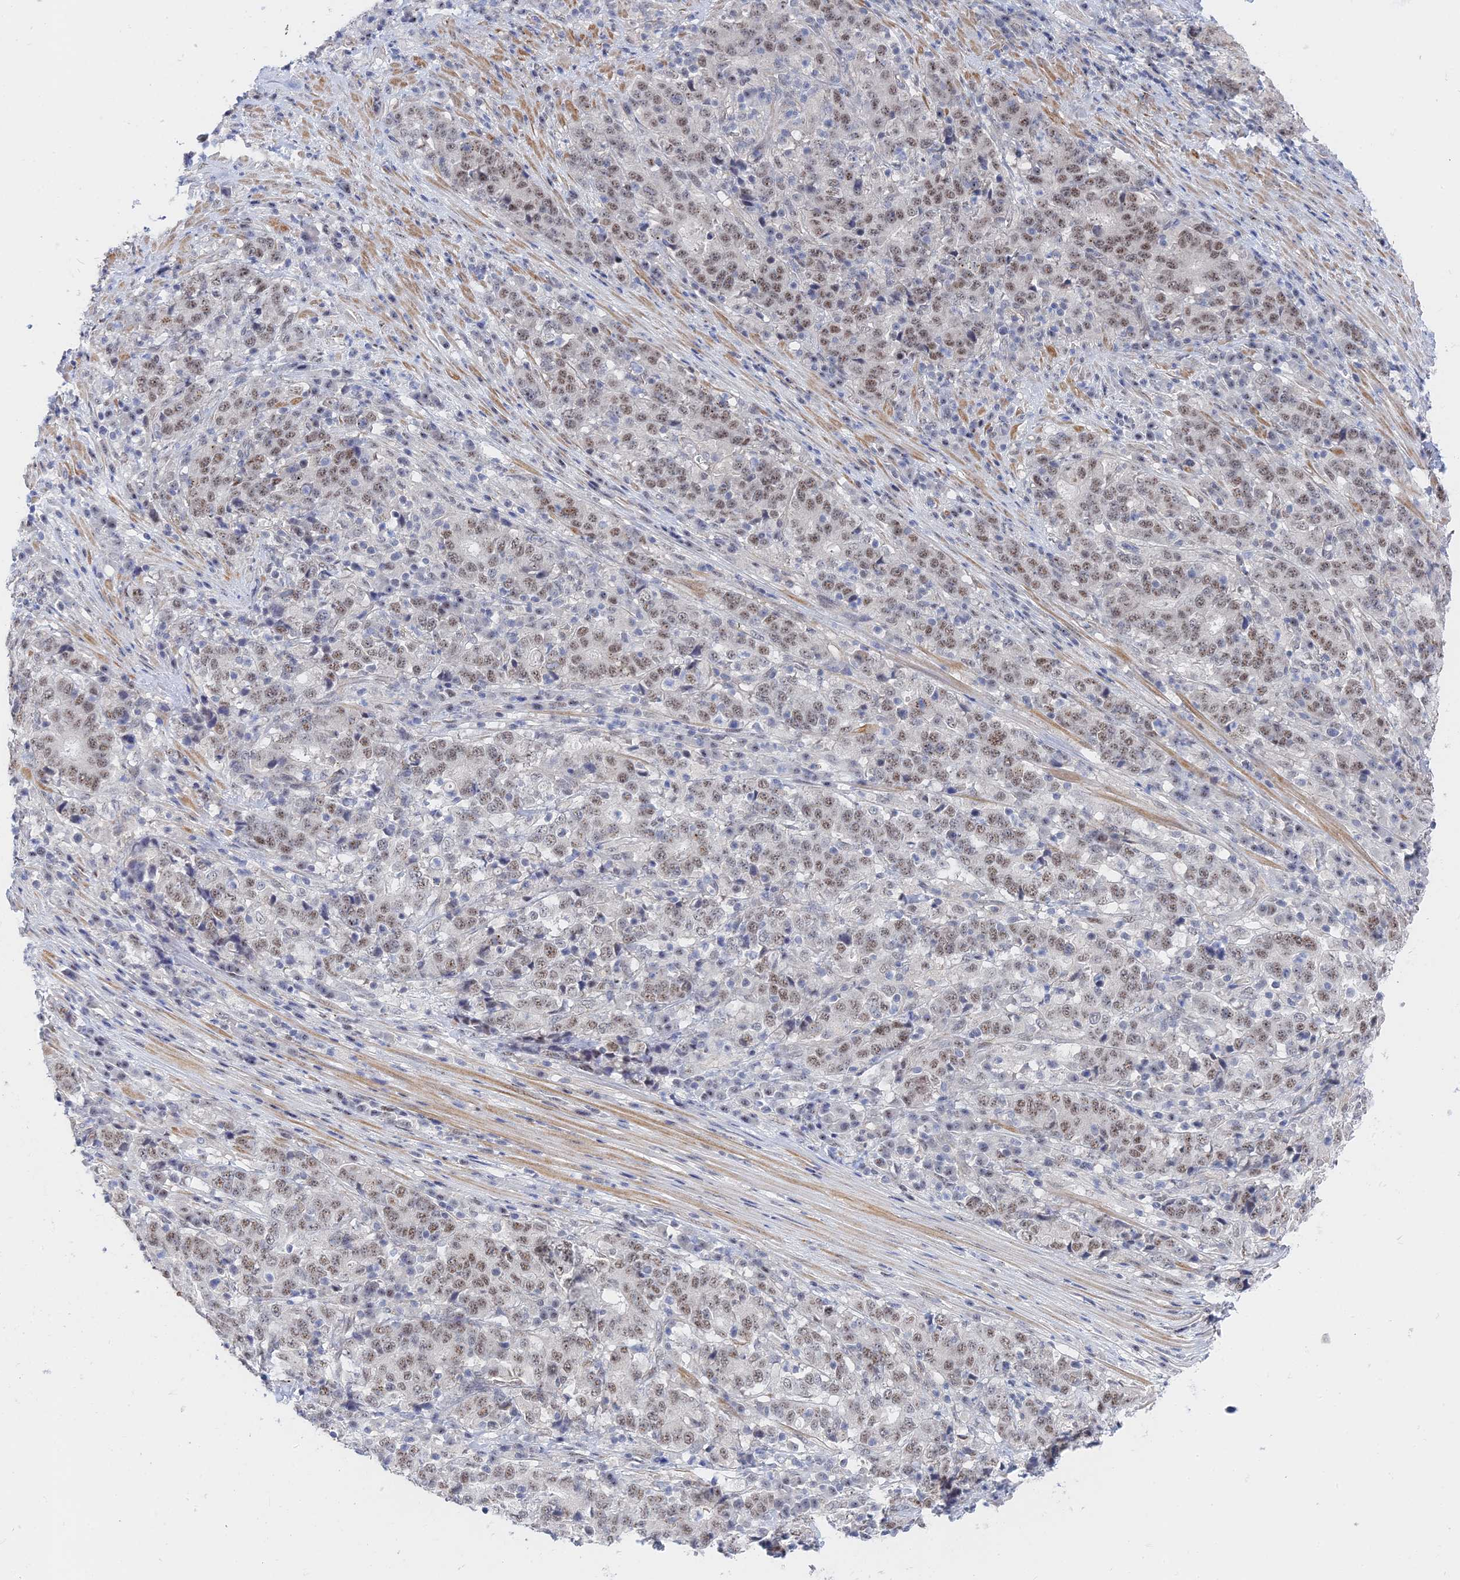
{"staining": {"intensity": "weak", "quantity": ">75%", "location": "nuclear"}, "tissue": "stomach cancer", "cell_type": "Tumor cells", "image_type": "cancer", "snomed": [{"axis": "morphology", "description": "Adenocarcinoma, NOS"}, {"axis": "topography", "description": "Stomach"}], "caption": "Immunohistochemical staining of adenocarcinoma (stomach) reveals low levels of weak nuclear staining in approximately >75% of tumor cells. (DAB (3,3'-diaminobenzidine) IHC with brightfield microscopy, high magnification).", "gene": "CFAP92", "patient": {"sex": "male", "age": 59}}